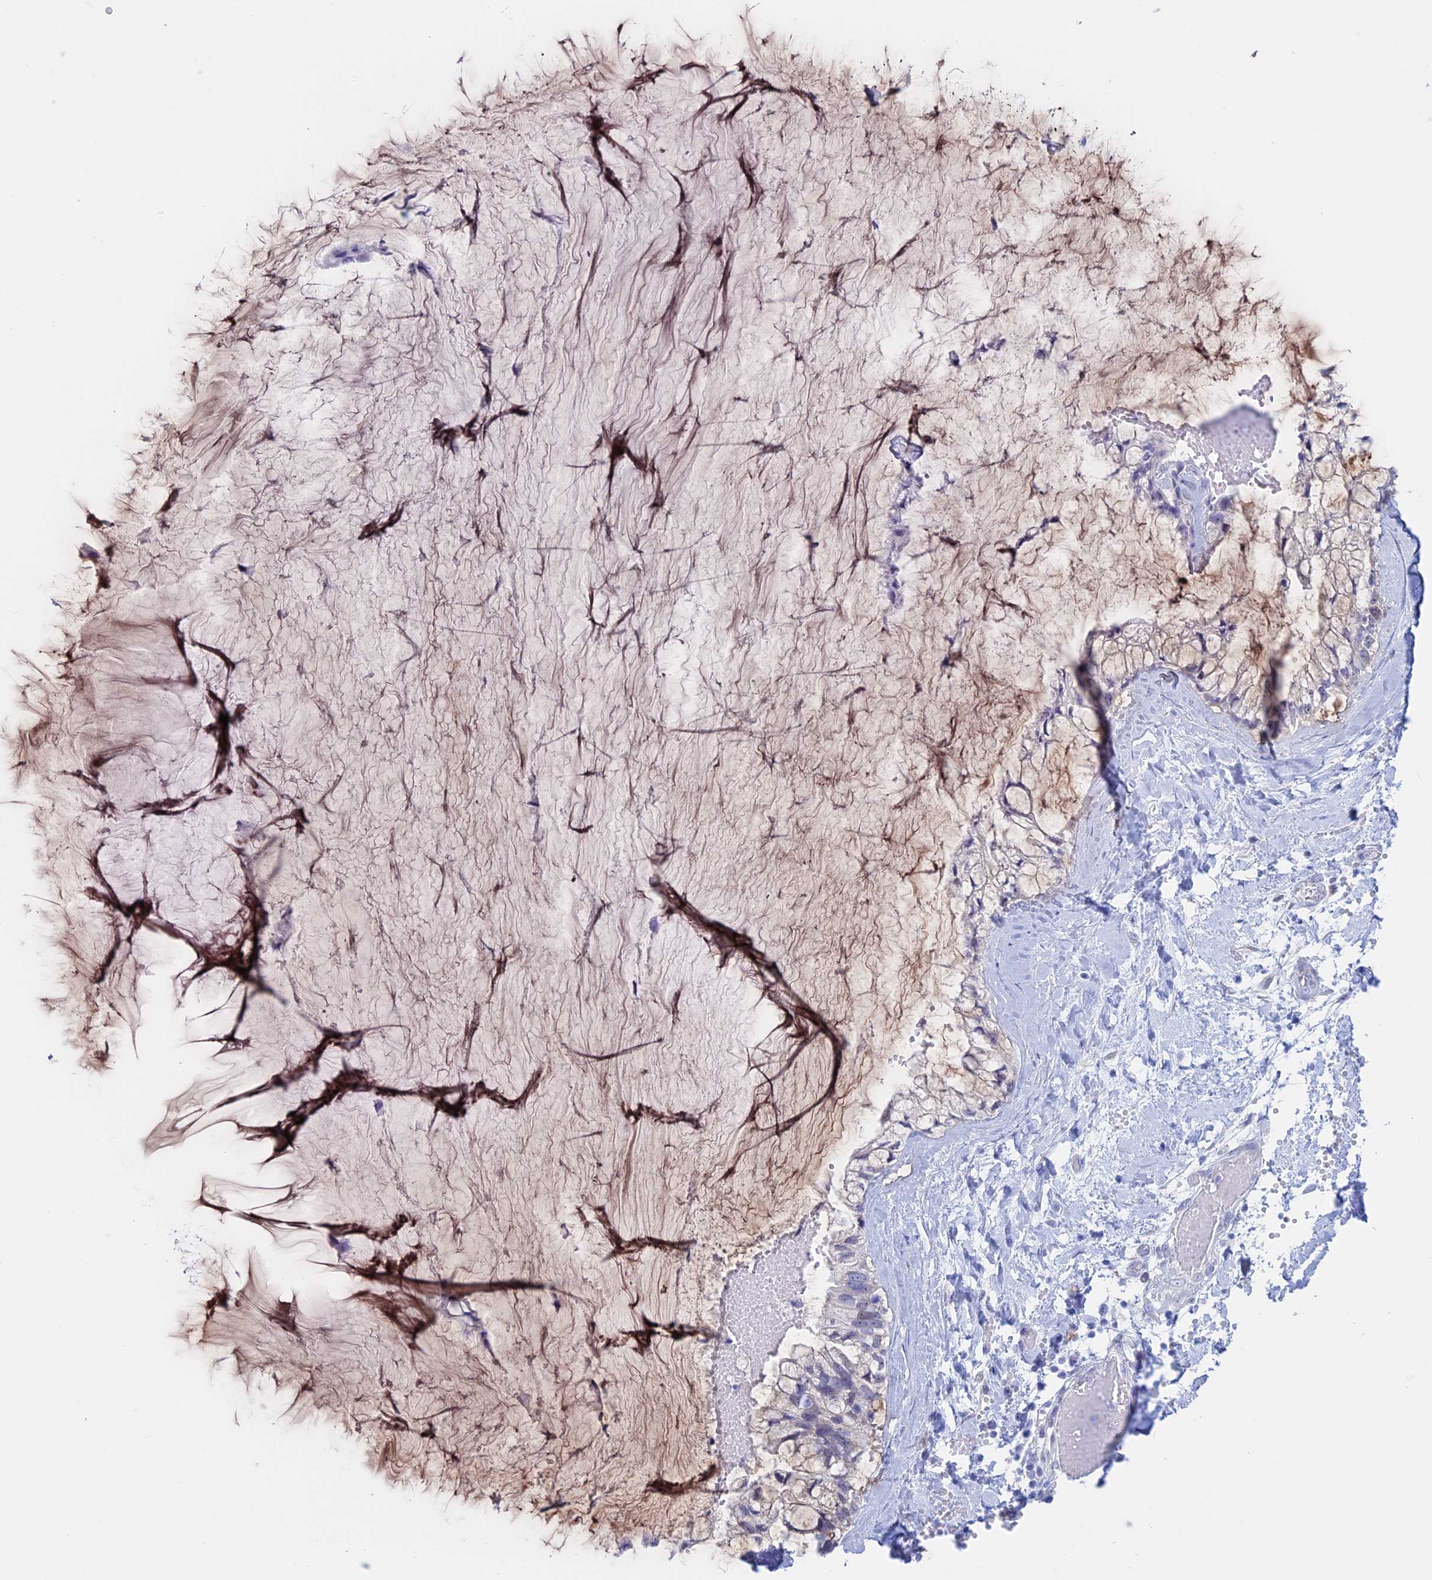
{"staining": {"intensity": "negative", "quantity": "none", "location": "none"}, "tissue": "ovarian cancer", "cell_type": "Tumor cells", "image_type": "cancer", "snomed": [{"axis": "morphology", "description": "Cystadenocarcinoma, mucinous, NOS"}, {"axis": "topography", "description": "Ovary"}], "caption": "Protein analysis of mucinous cystadenocarcinoma (ovarian) reveals no significant staining in tumor cells.", "gene": "LHFPL2", "patient": {"sex": "female", "age": 39}}